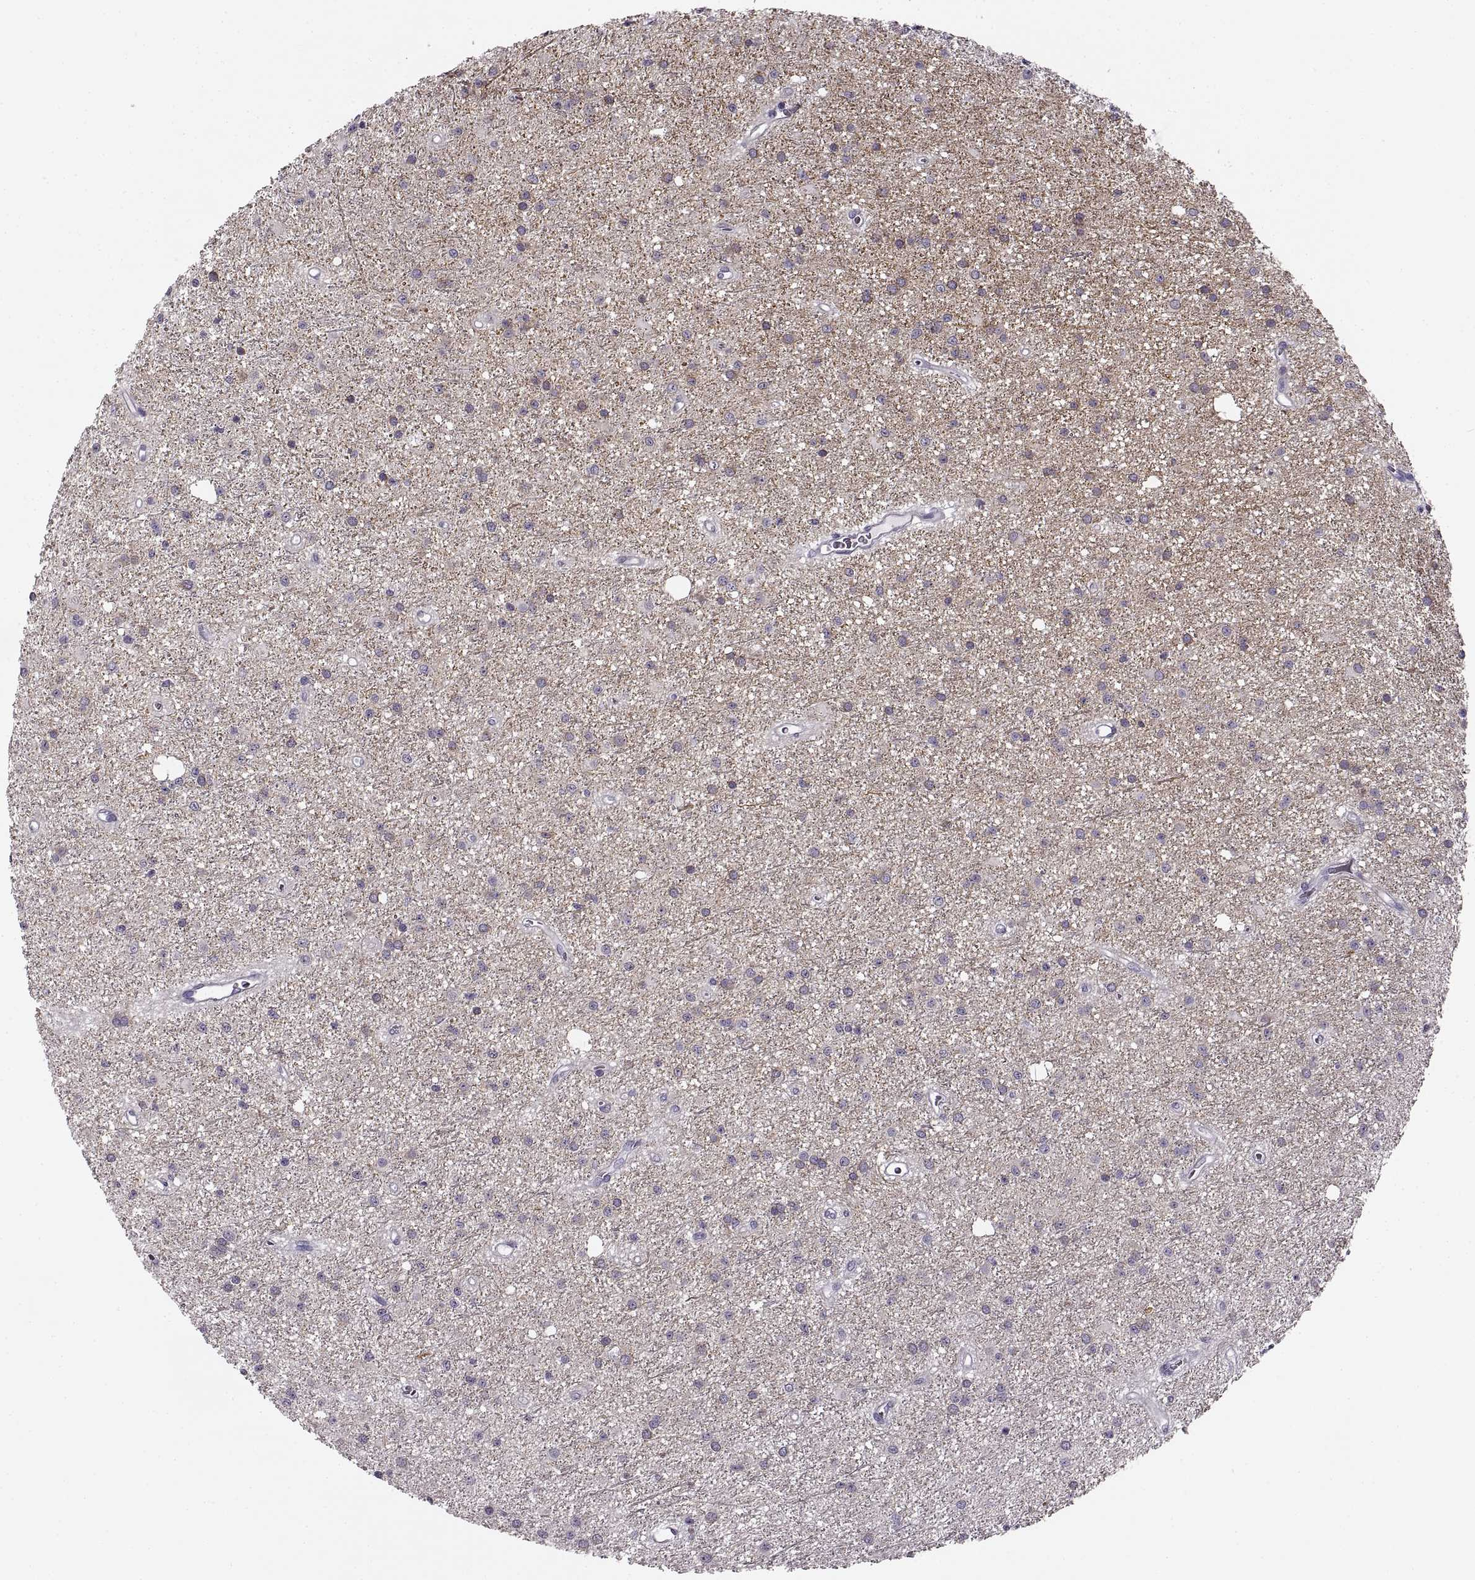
{"staining": {"intensity": "negative", "quantity": "none", "location": "none"}, "tissue": "glioma", "cell_type": "Tumor cells", "image_type": "cancer", "snomed": [{"axis": "morphology", "description": "Glioma, malignant, Low grade"}, {"axis": "topography", "description": "Brain"}], "caption": "A histopathology image of human malignant glioma (low-grade) is negative for staining in tumor cells.", "gene": "CNTN1", "patient": {"sex": "male", "age": 27}}